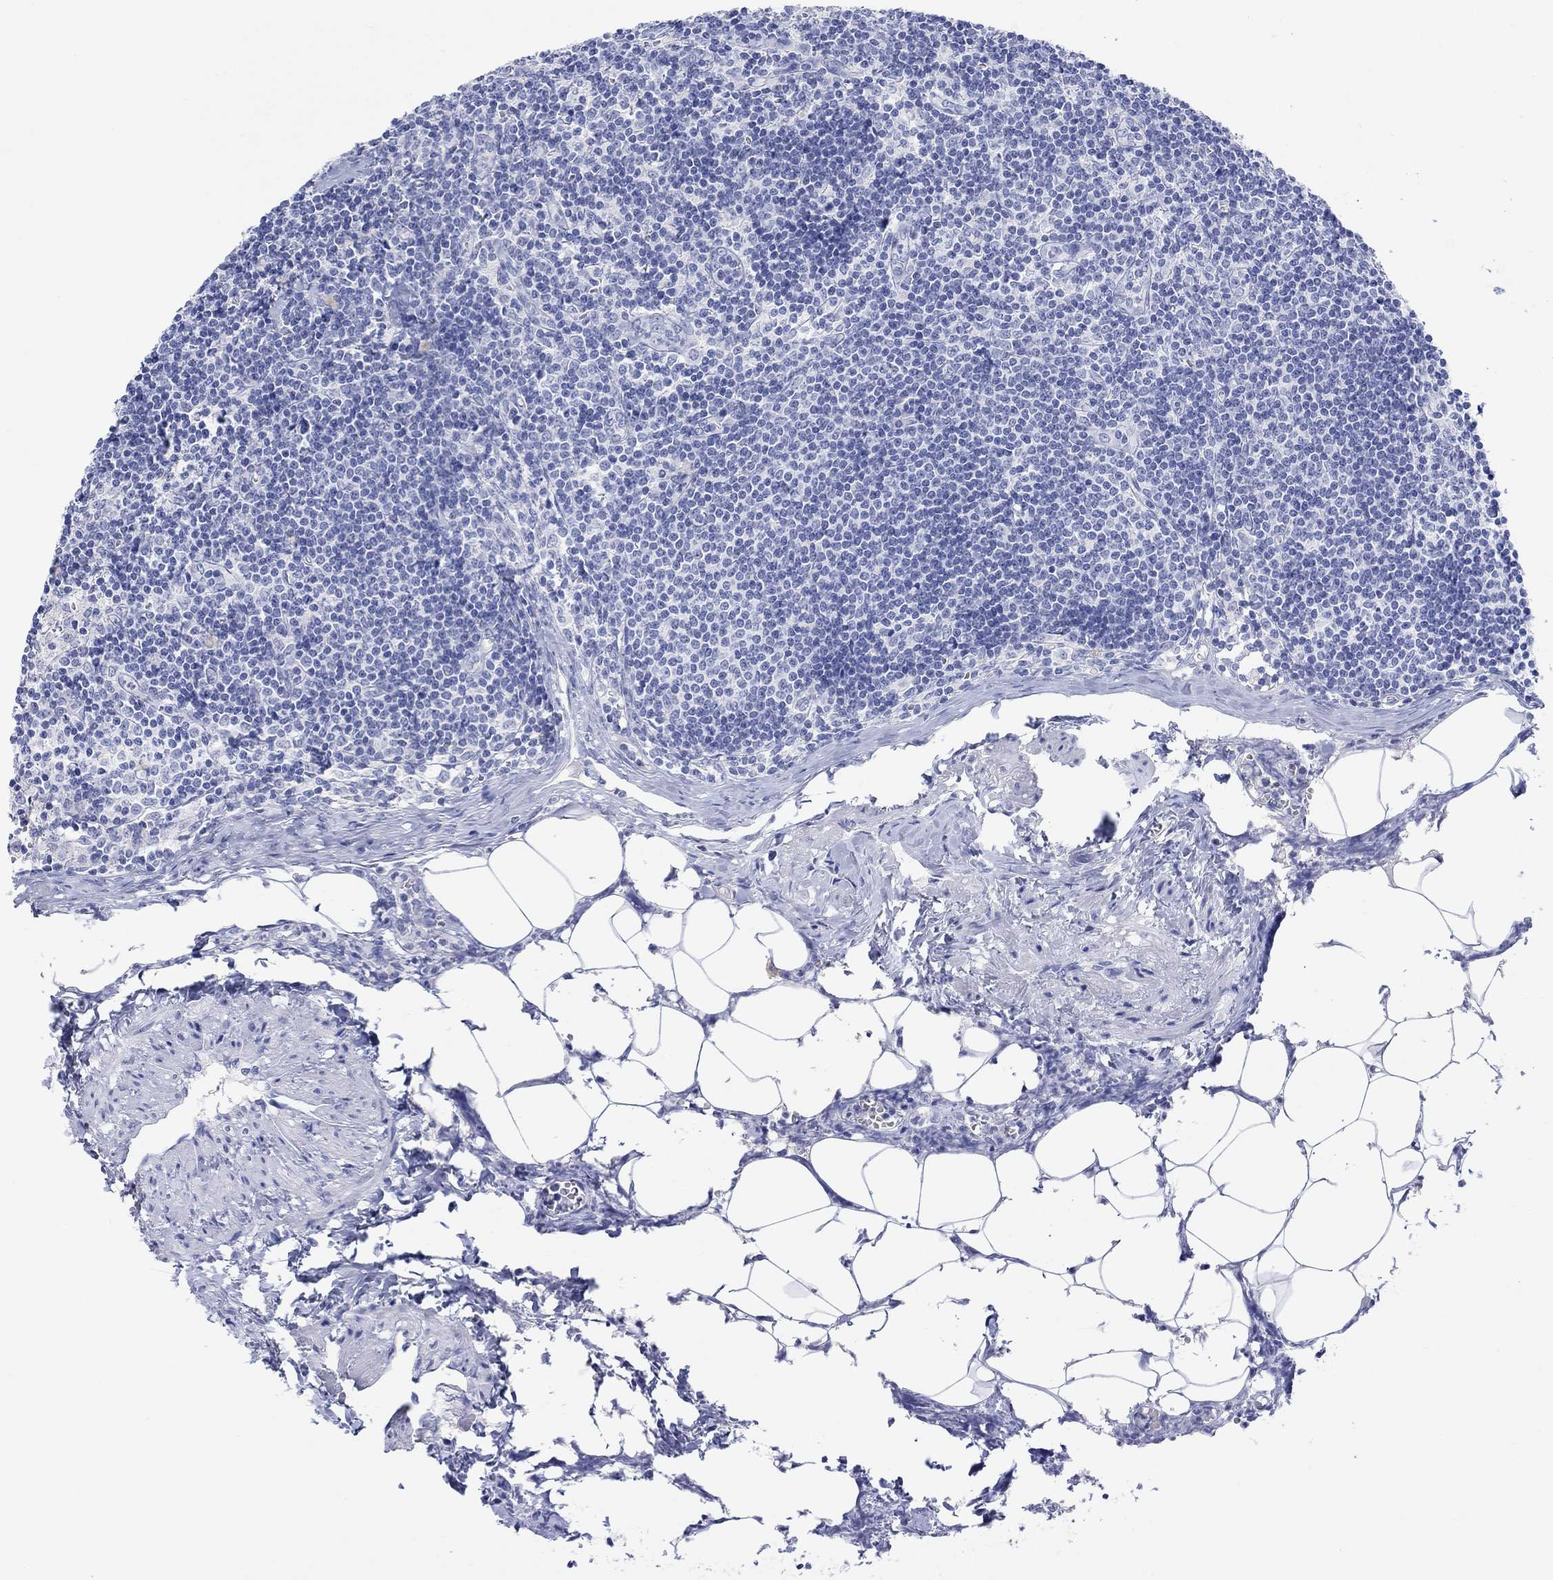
{"staining": {"intensity": "negative", "quantity": "none", "location": "none"}, "tissue": "lymph node", "cell_type": "Germinal center cells", "image_type": "normal", "snomed": [{"axis": "morphology", "description": "Normal tissue, NOS"}, {"axis": "topography", "description": "Lymph node"}], "caption": "Benign lymph node was stained to show a protein in brown. There is no significant positivity in germinal center cells. (DAB immunohistochemistry (IHC), high magnification).", "gene": "TYR", "patient": {"sex": "female", "age": 51}}